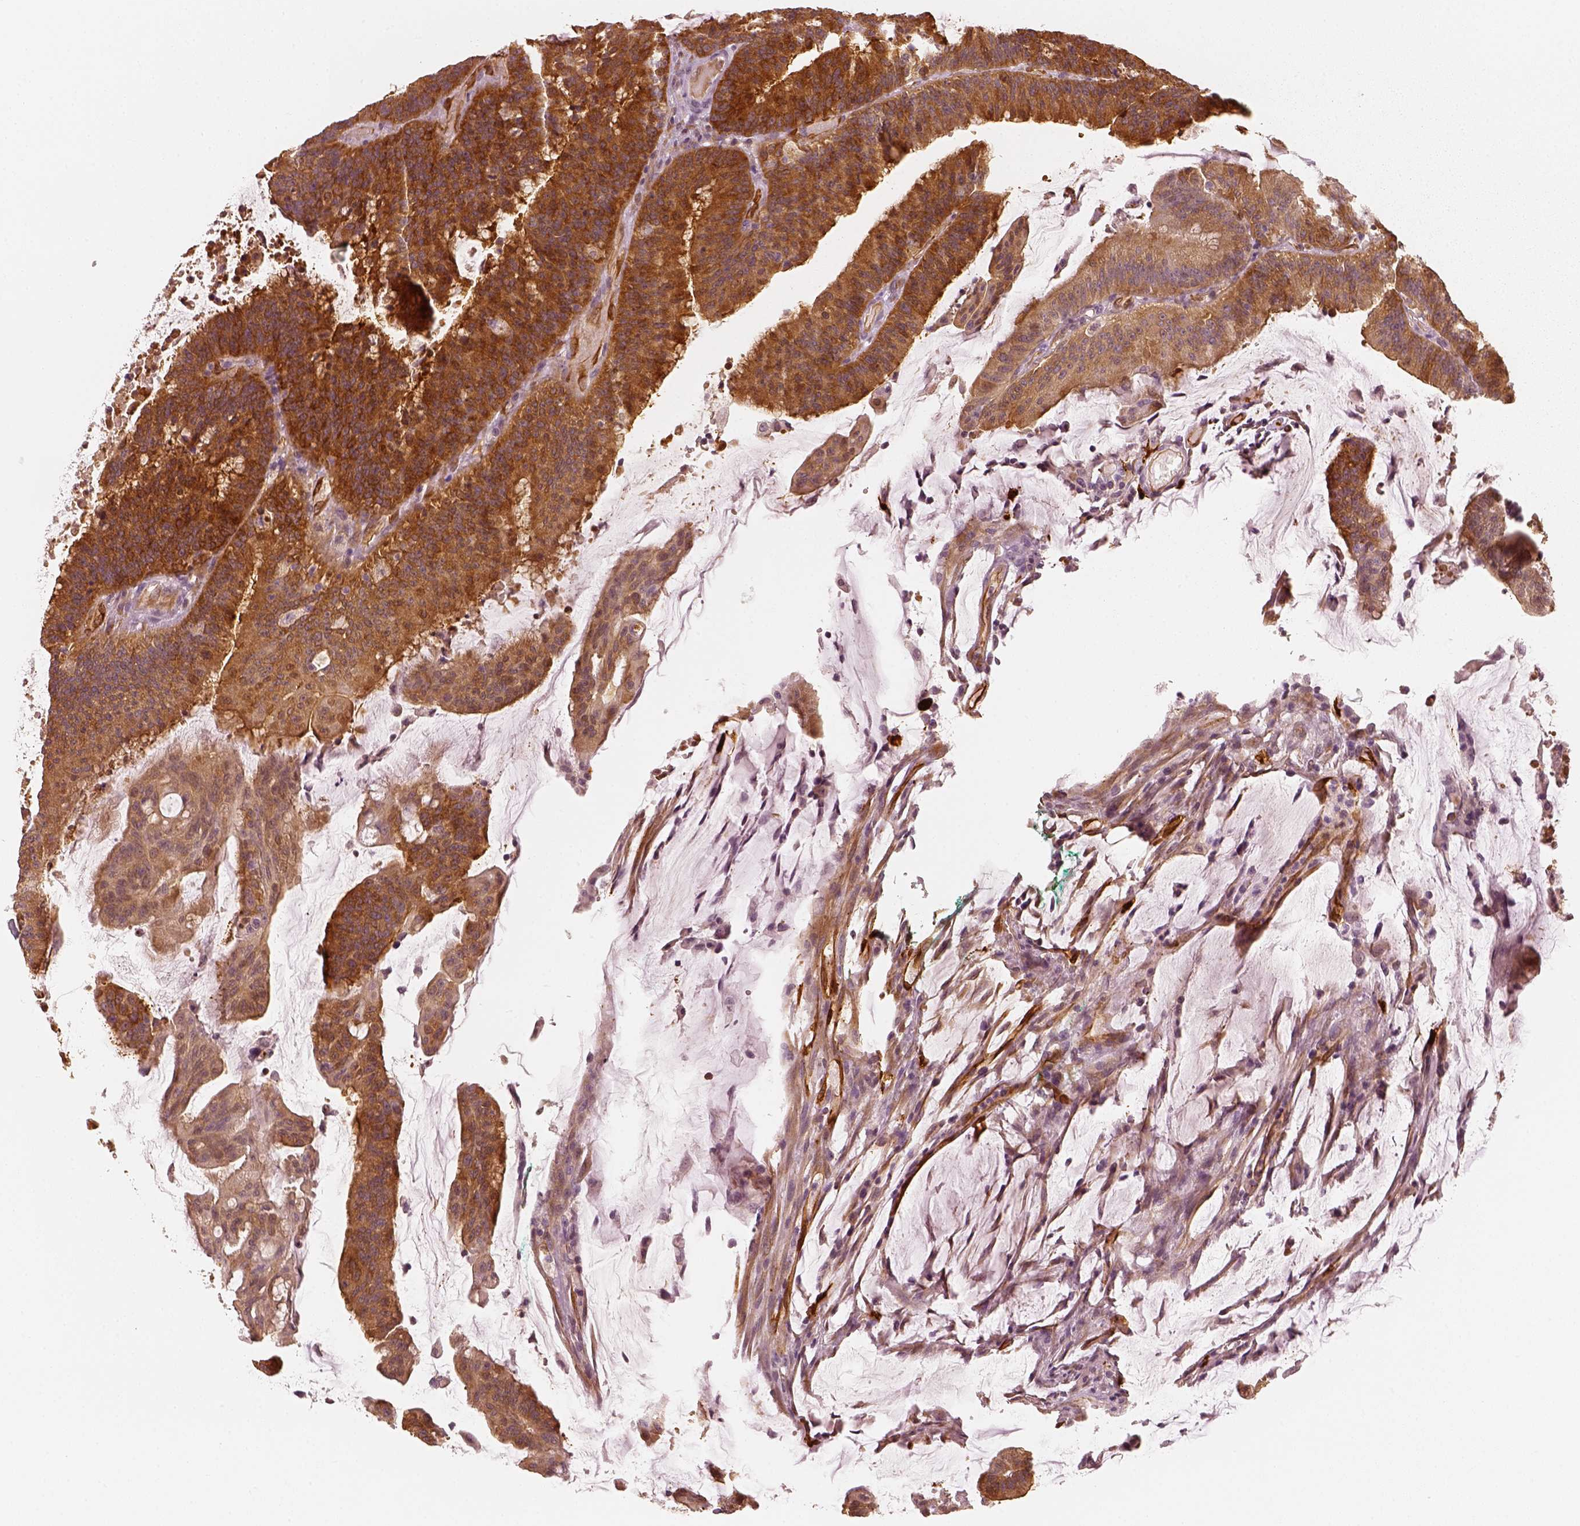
{"staining": {"intensity": "strong", "quantity": ">75%", "location": "cytoplasmic/membranous"}, "tissue": "colorectal cancer", "cell_type": "Tumor cells", "image_type": "cancer", "snomed": [{"axis": "morphology", "description": "Adenocarcinoma, NOS"}, {"axis": "topography", "description": "Colon"}], "caption": "Immunohistochemistry (IHC) photomicrograph of neoplastic tissue: colorectal adenocarcinoma stained using immunohistochemistry (IHC) exhibits high levels of strong protein expression localized specifically in the cytoplasmic/membranous of tumor cells, appearing as a cytoplasmic/membranous brown color.", "gene": "FSCN1", "patient": {"sex": "female", "age": 78}}